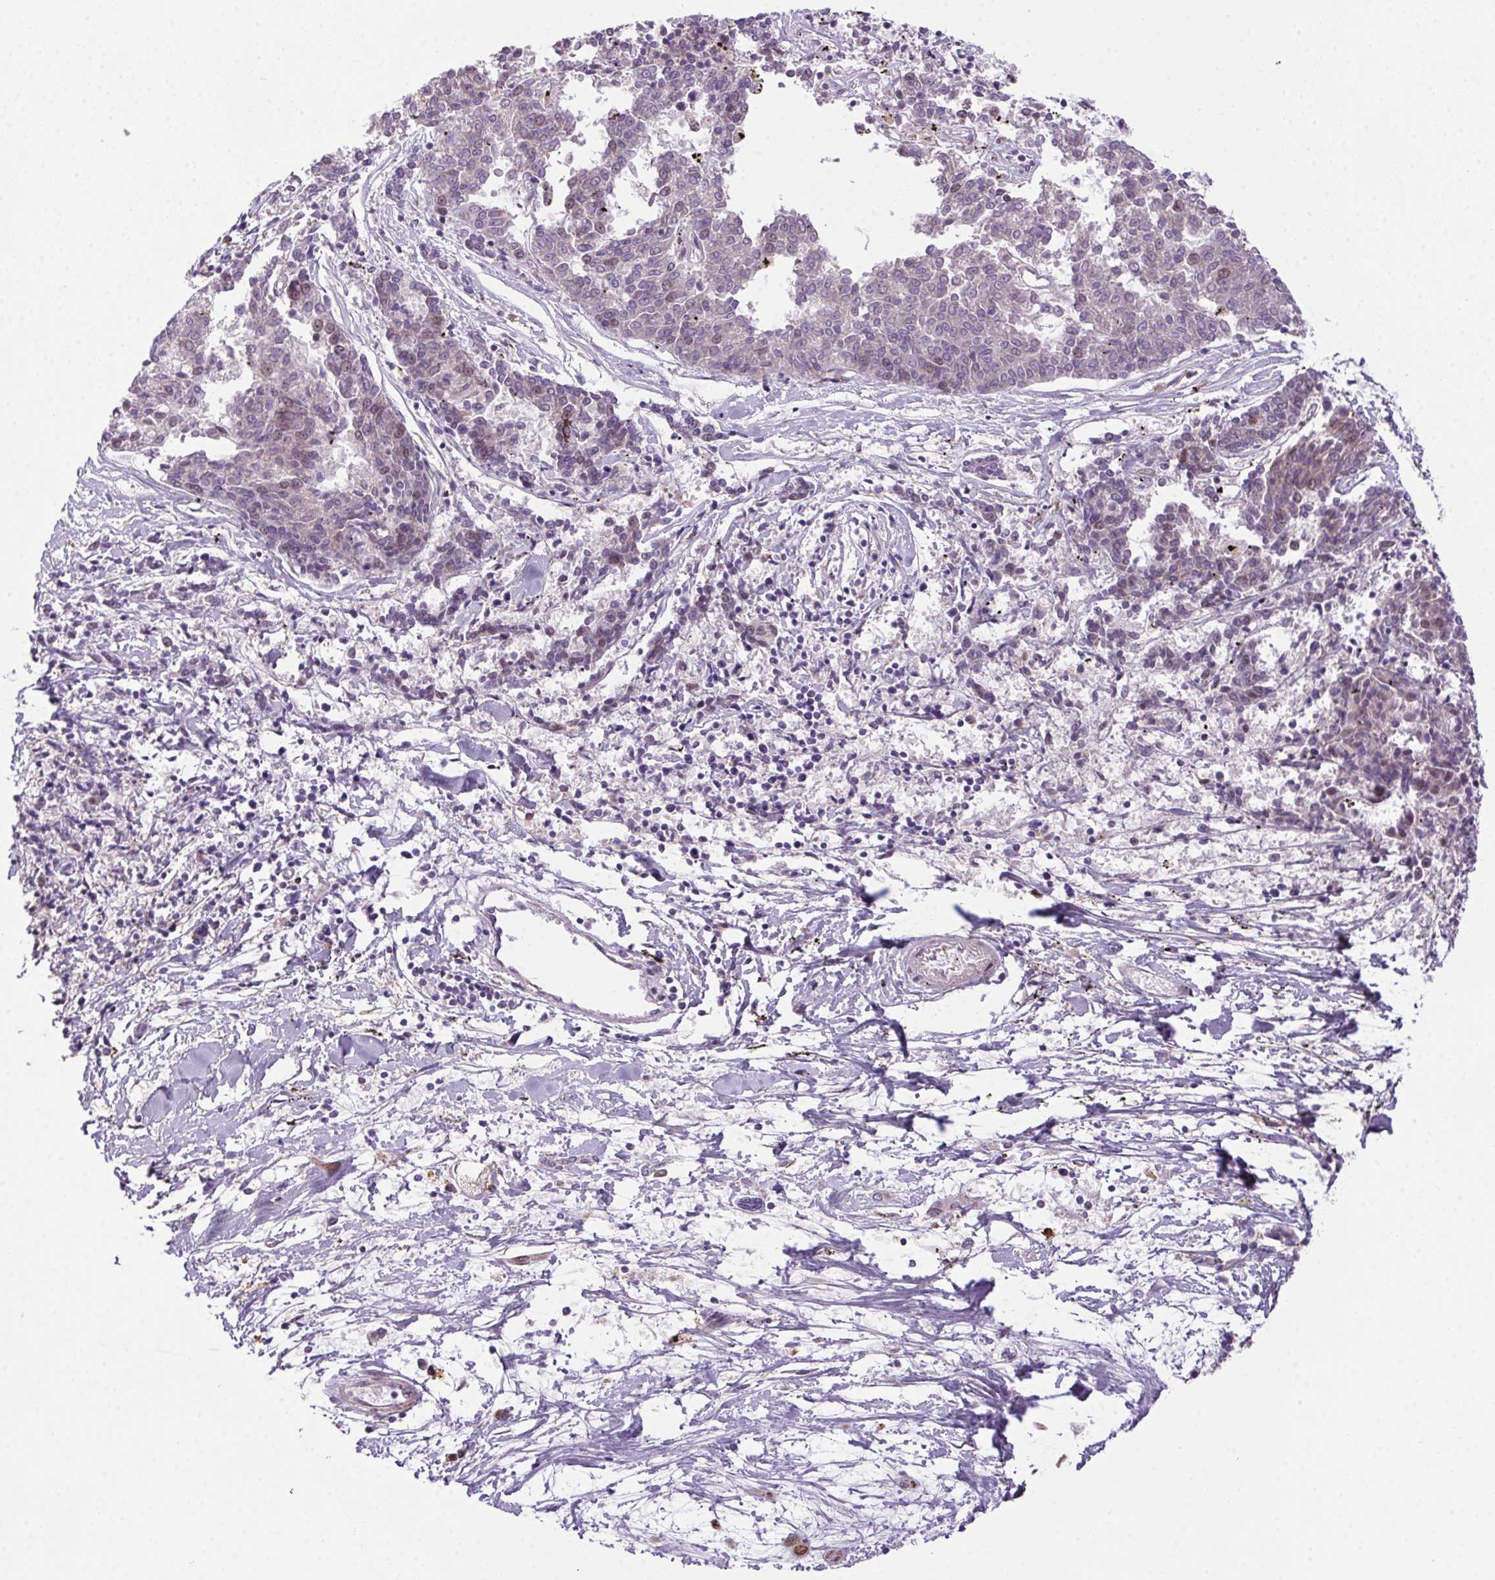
{"staining": {"intensity": "negative", "quantity": "none", "location": "none"}, "tissue": "melanoma", "cell_type": "Tumor cells", "image_type": "cancer", "snomed": [{"axis": "morphology", "description": "Malignant melanoma, NOS"}, {"axis": "topography", "description": "Skin"}], "caption": "IHC photomicrograph of neoplastic tissue: malignant melanoma stained with DAB (3,3'-diaminobenzidine) reveals no significant protein staining in tumor cells.", "gene": "LRRTM1", "patient": {"sex": "female", "age": 72}}